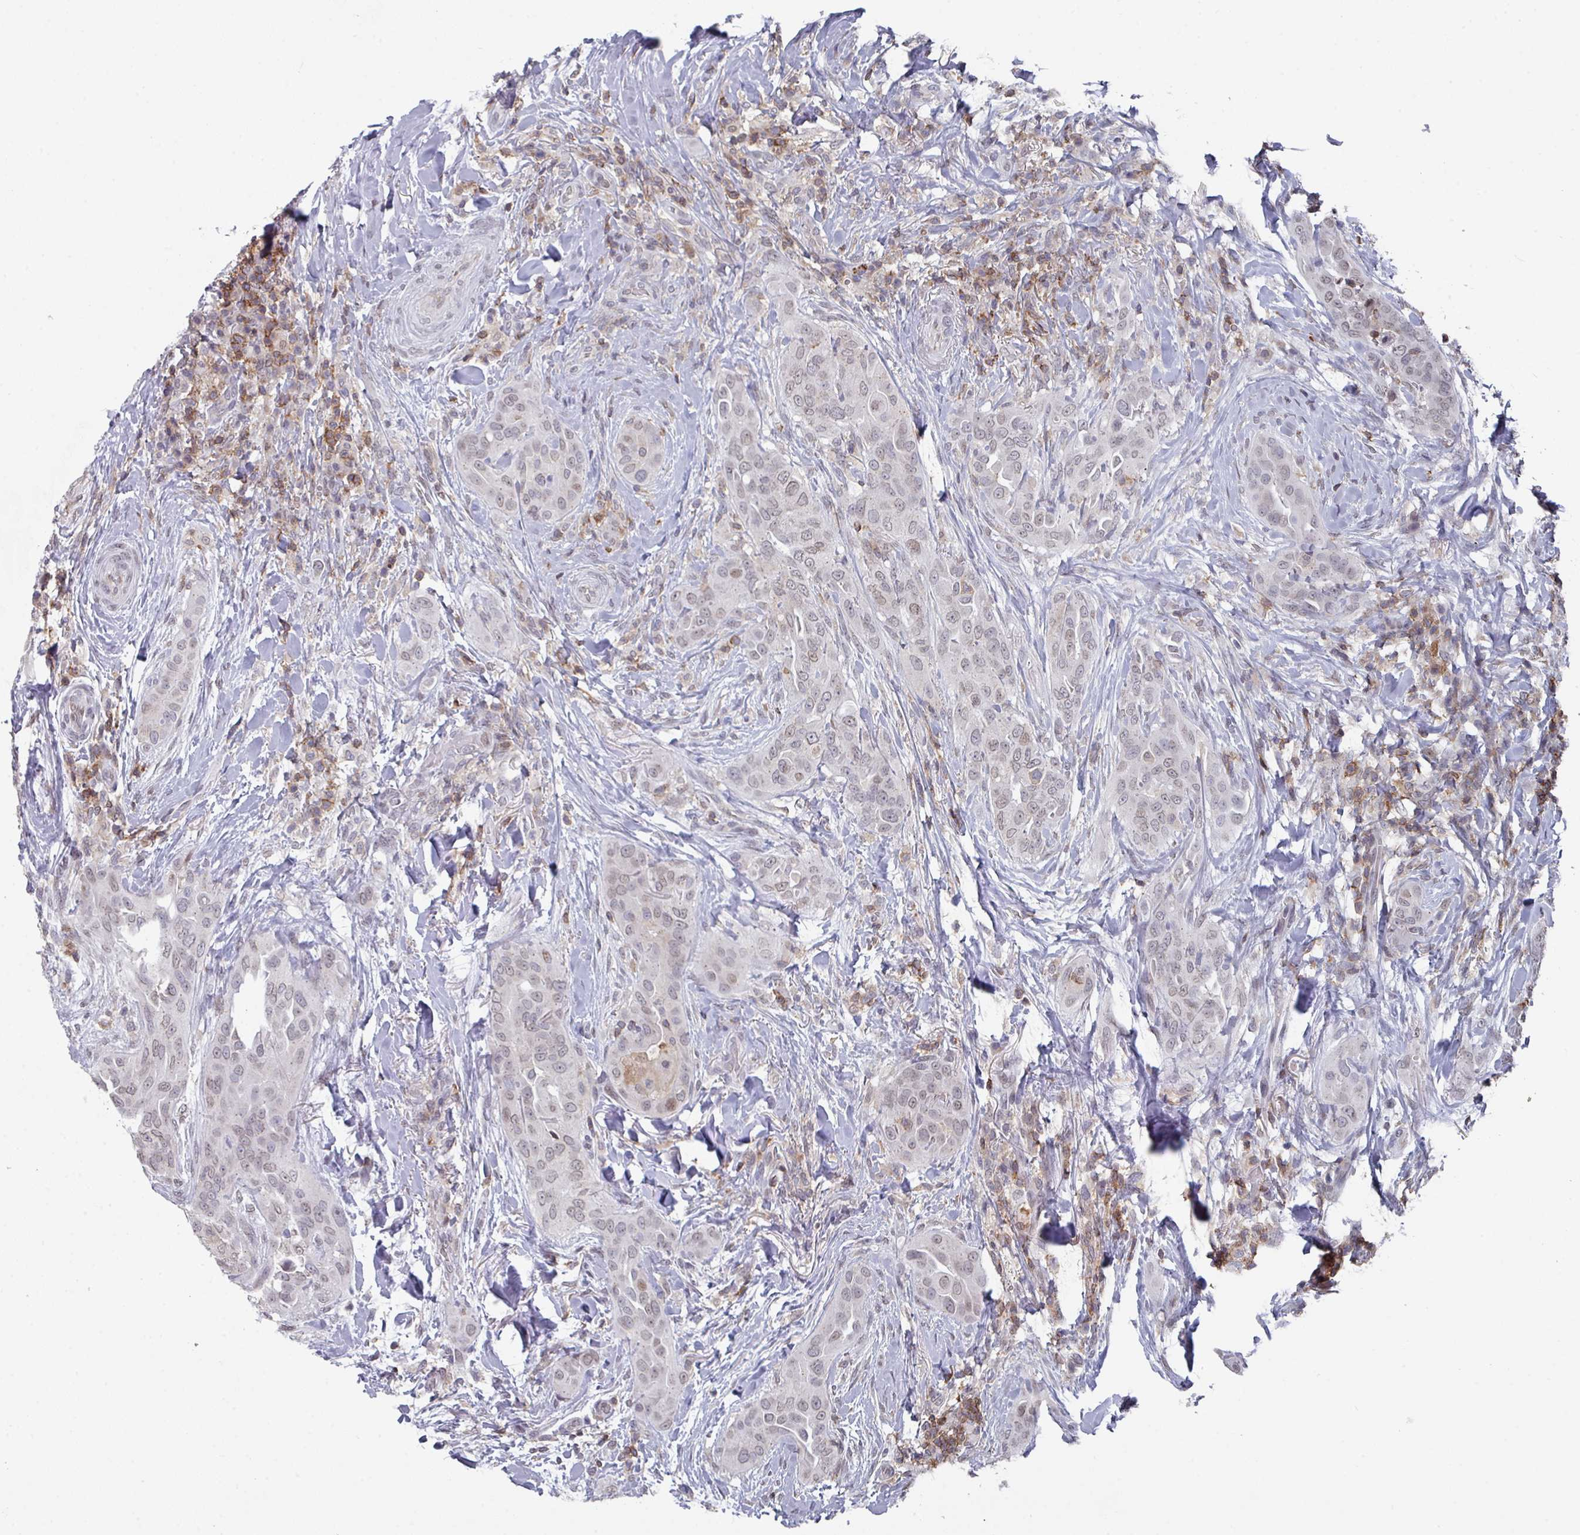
{"staining": {"intensity": "weak", "quantity": "<25%", "location": "nuclear"}, "tissue": "thyroid cancer", "cell_type": "Tumor cells", "image_type": "cancer", "snomed": [{"axis": "morphology", "description": "Papillary adenocarcinoma, NOS"}, {"axis": "topography", "description": "Thyroid gland"}], "caption": "Papillary adenocarcinoma (thyroid) was stained to show a protein in brown. There is no significant staining in tumor cells.", "gene": "RASAL3", "patient": {"sex": "male", "age": 61}}